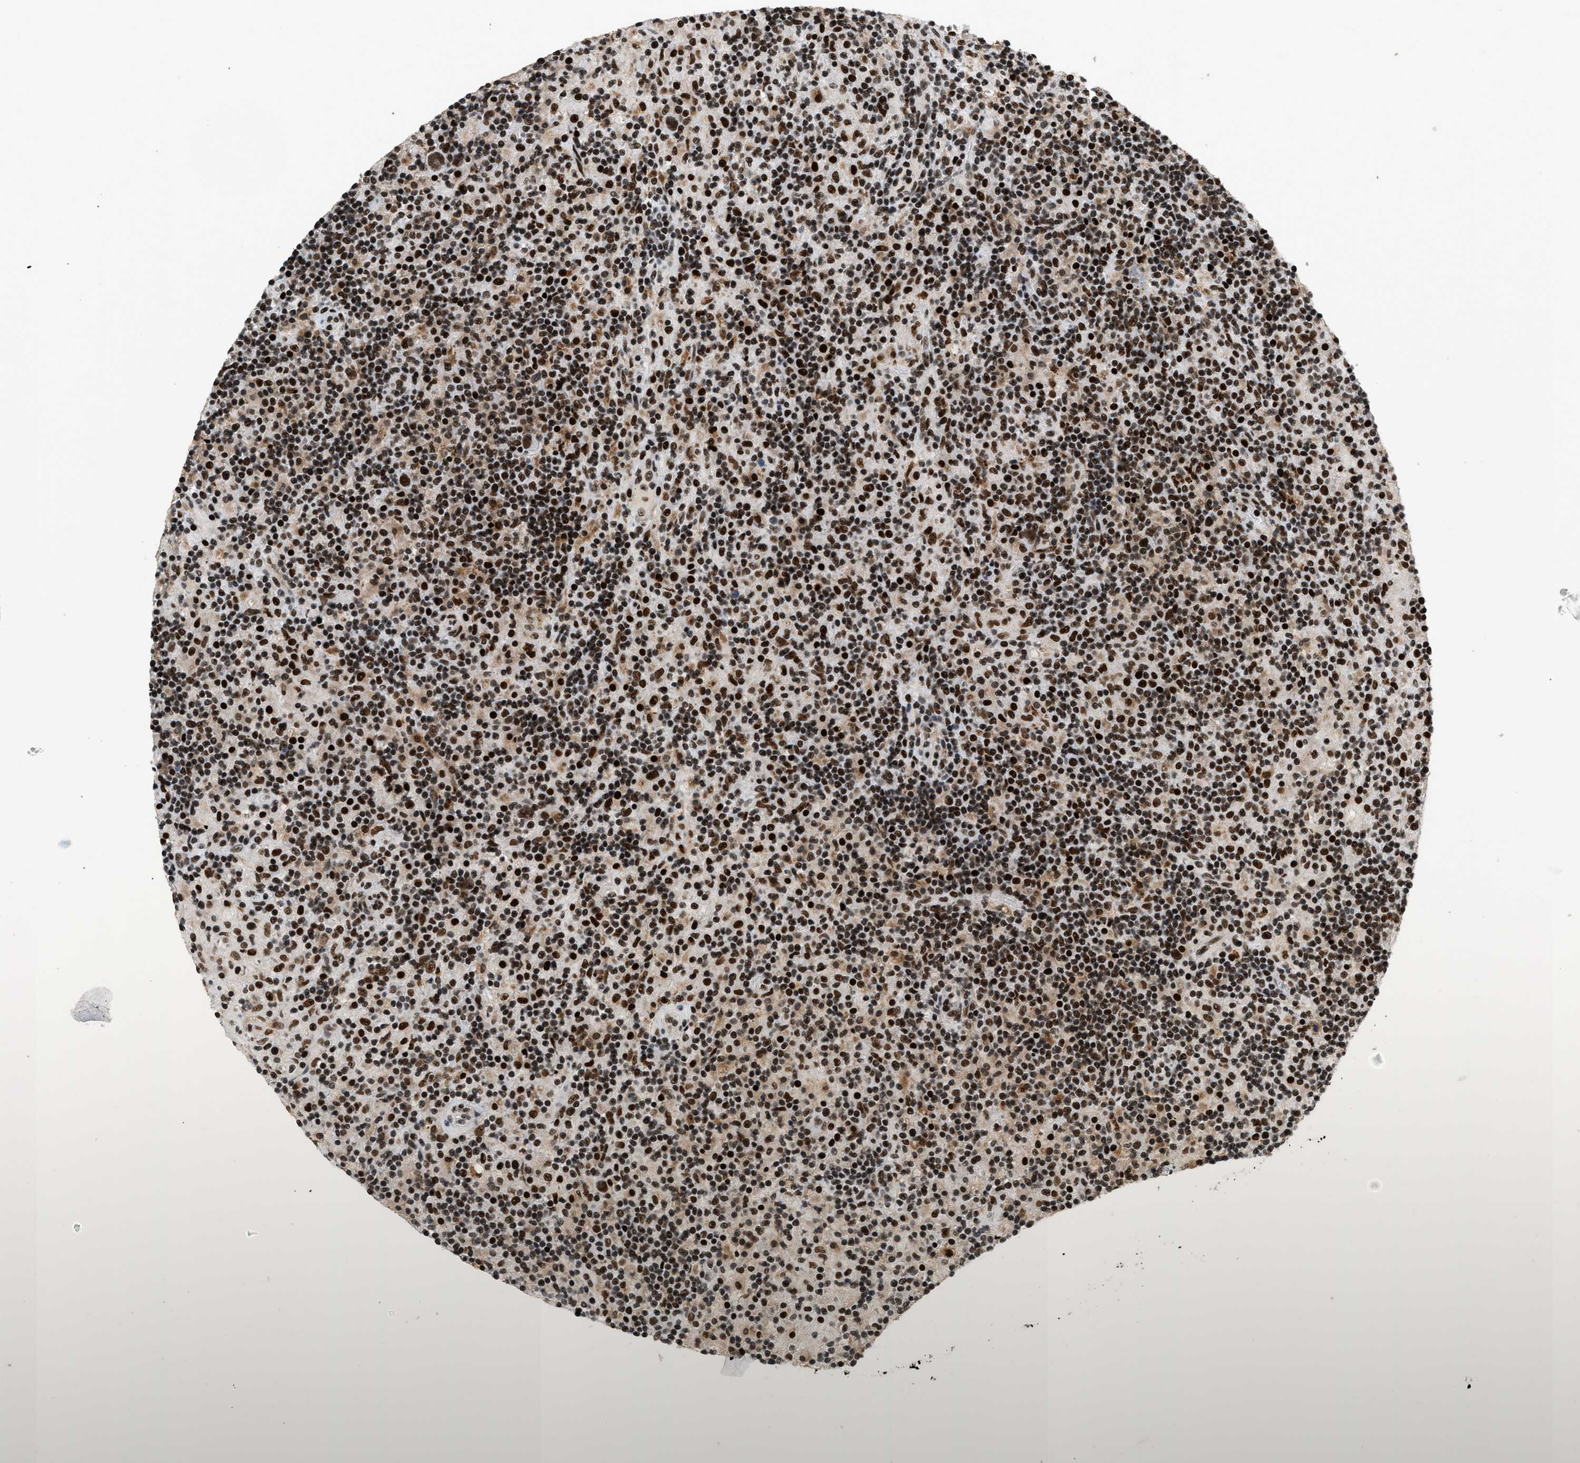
{"staining": {"intensity": "strong", "quantity": ">75%", "location": "nuclear"}, "tissue": "lymphoma", "cell_type": "Tumor cells", "image_type": "cancer", "snomed": [{"axis": "morphology", "description": "Hodgkin's disease, NOS"}, {"axis": "topography", "description": "Lymph node"}], "caption": "The micrograph displays a brown stain indicating the presence of a protein in the nuclear of tumor cells in lymphoma. (IHC, brightfield microscopy, high magnification).", "gene": "SMARCB1", "patient": {"sex": "male", "age": 70}}